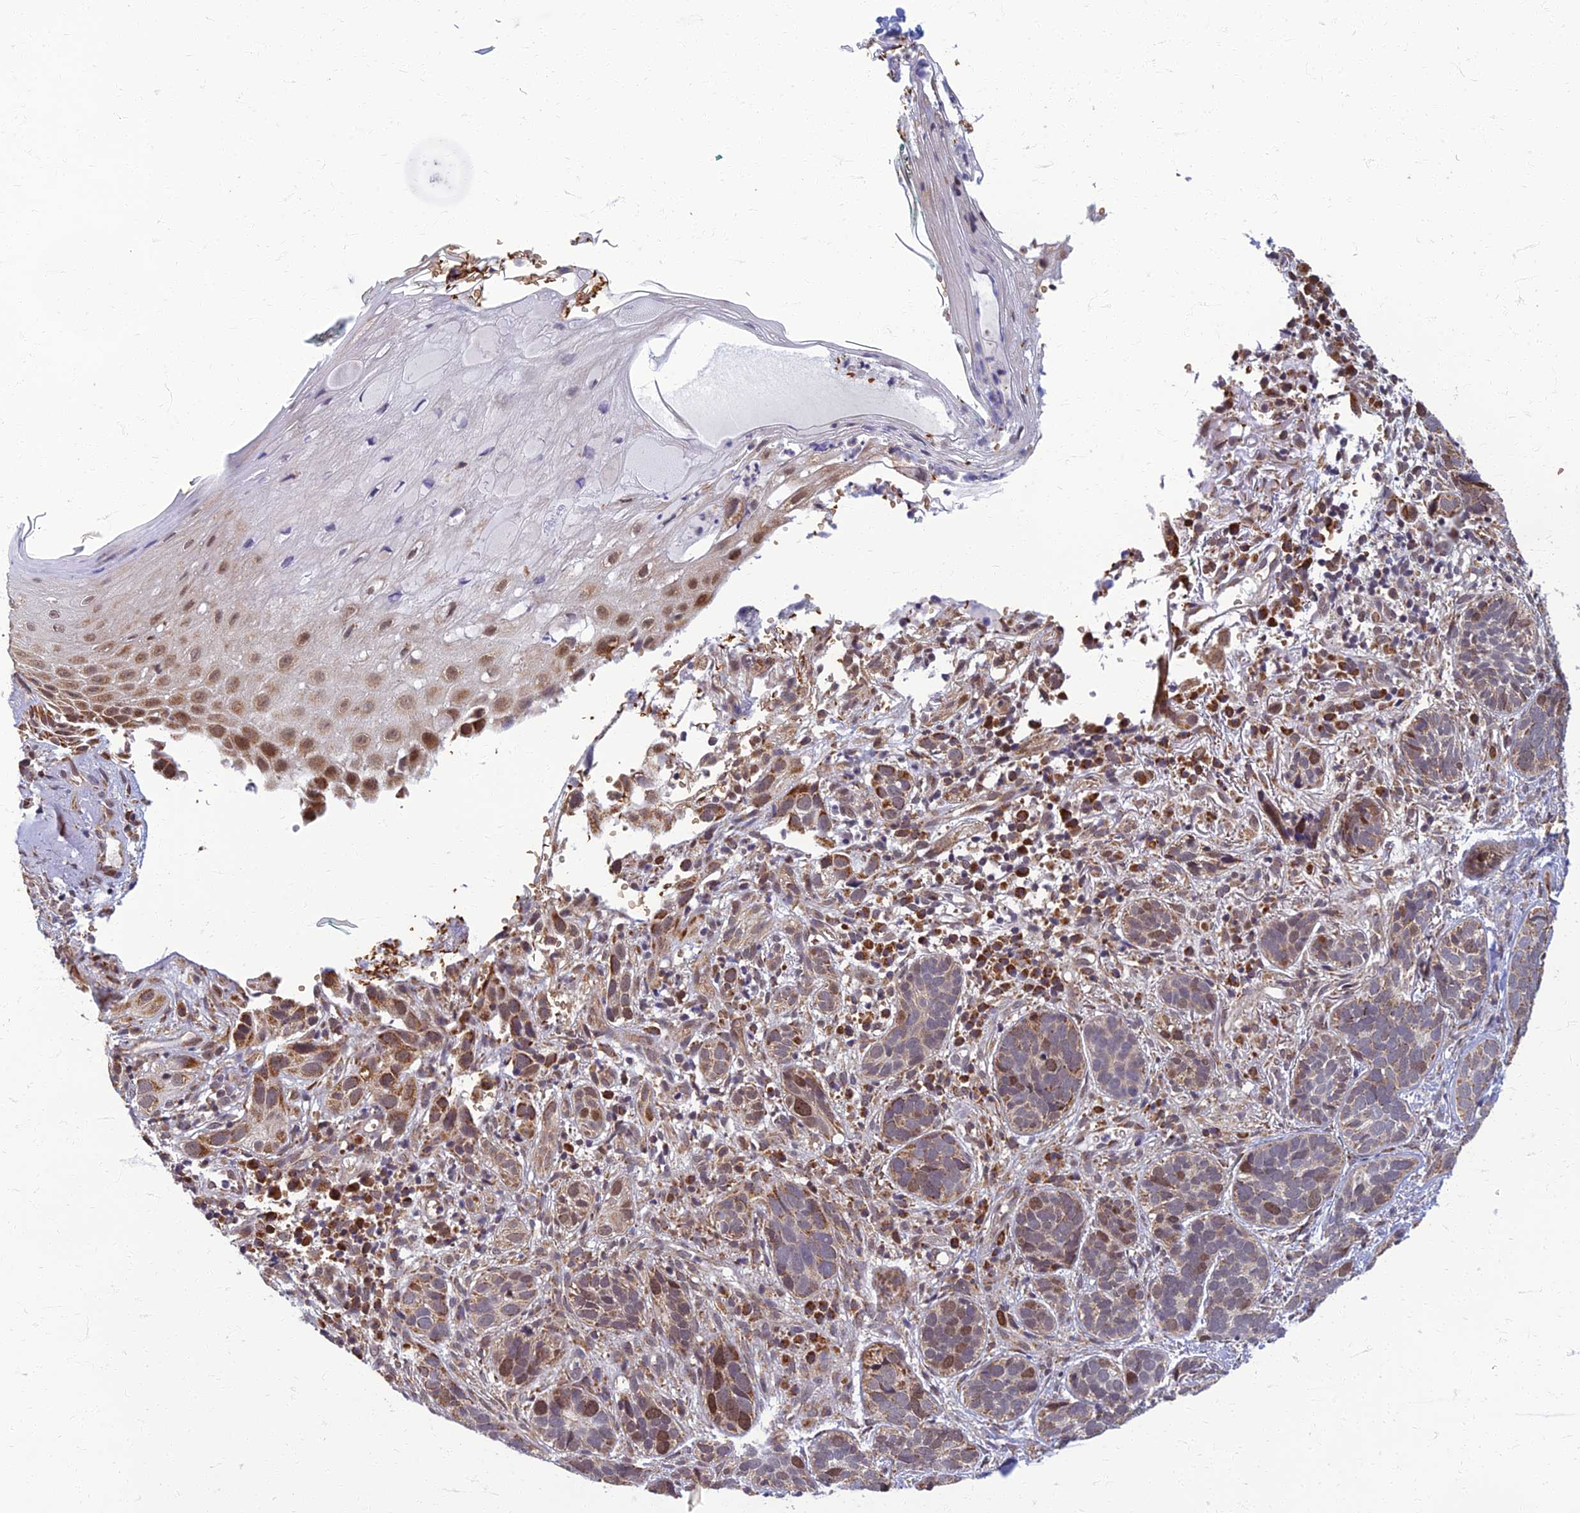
{"staining": {"intensity": "moderate", "quantity": "<25%", "location": "nuclear"}, "tissue": "skin cancer", "cell_type": "Tumor cells", "image_type": "cancer", "snomed": [{"axis": "morphology", "description": "Basal cell carcinoma"}, {"axis": "topography", "description": "Skin"}], "caption": "Basal cell carcinoma (skin) tissue demonstrates moderate nuclear expression in about <25% of tumor cells (DAB = brown stain, brightfield microscopy at high magnification).", "gene": "EARS2", "patient": {"sex": "male", "age": 71}}